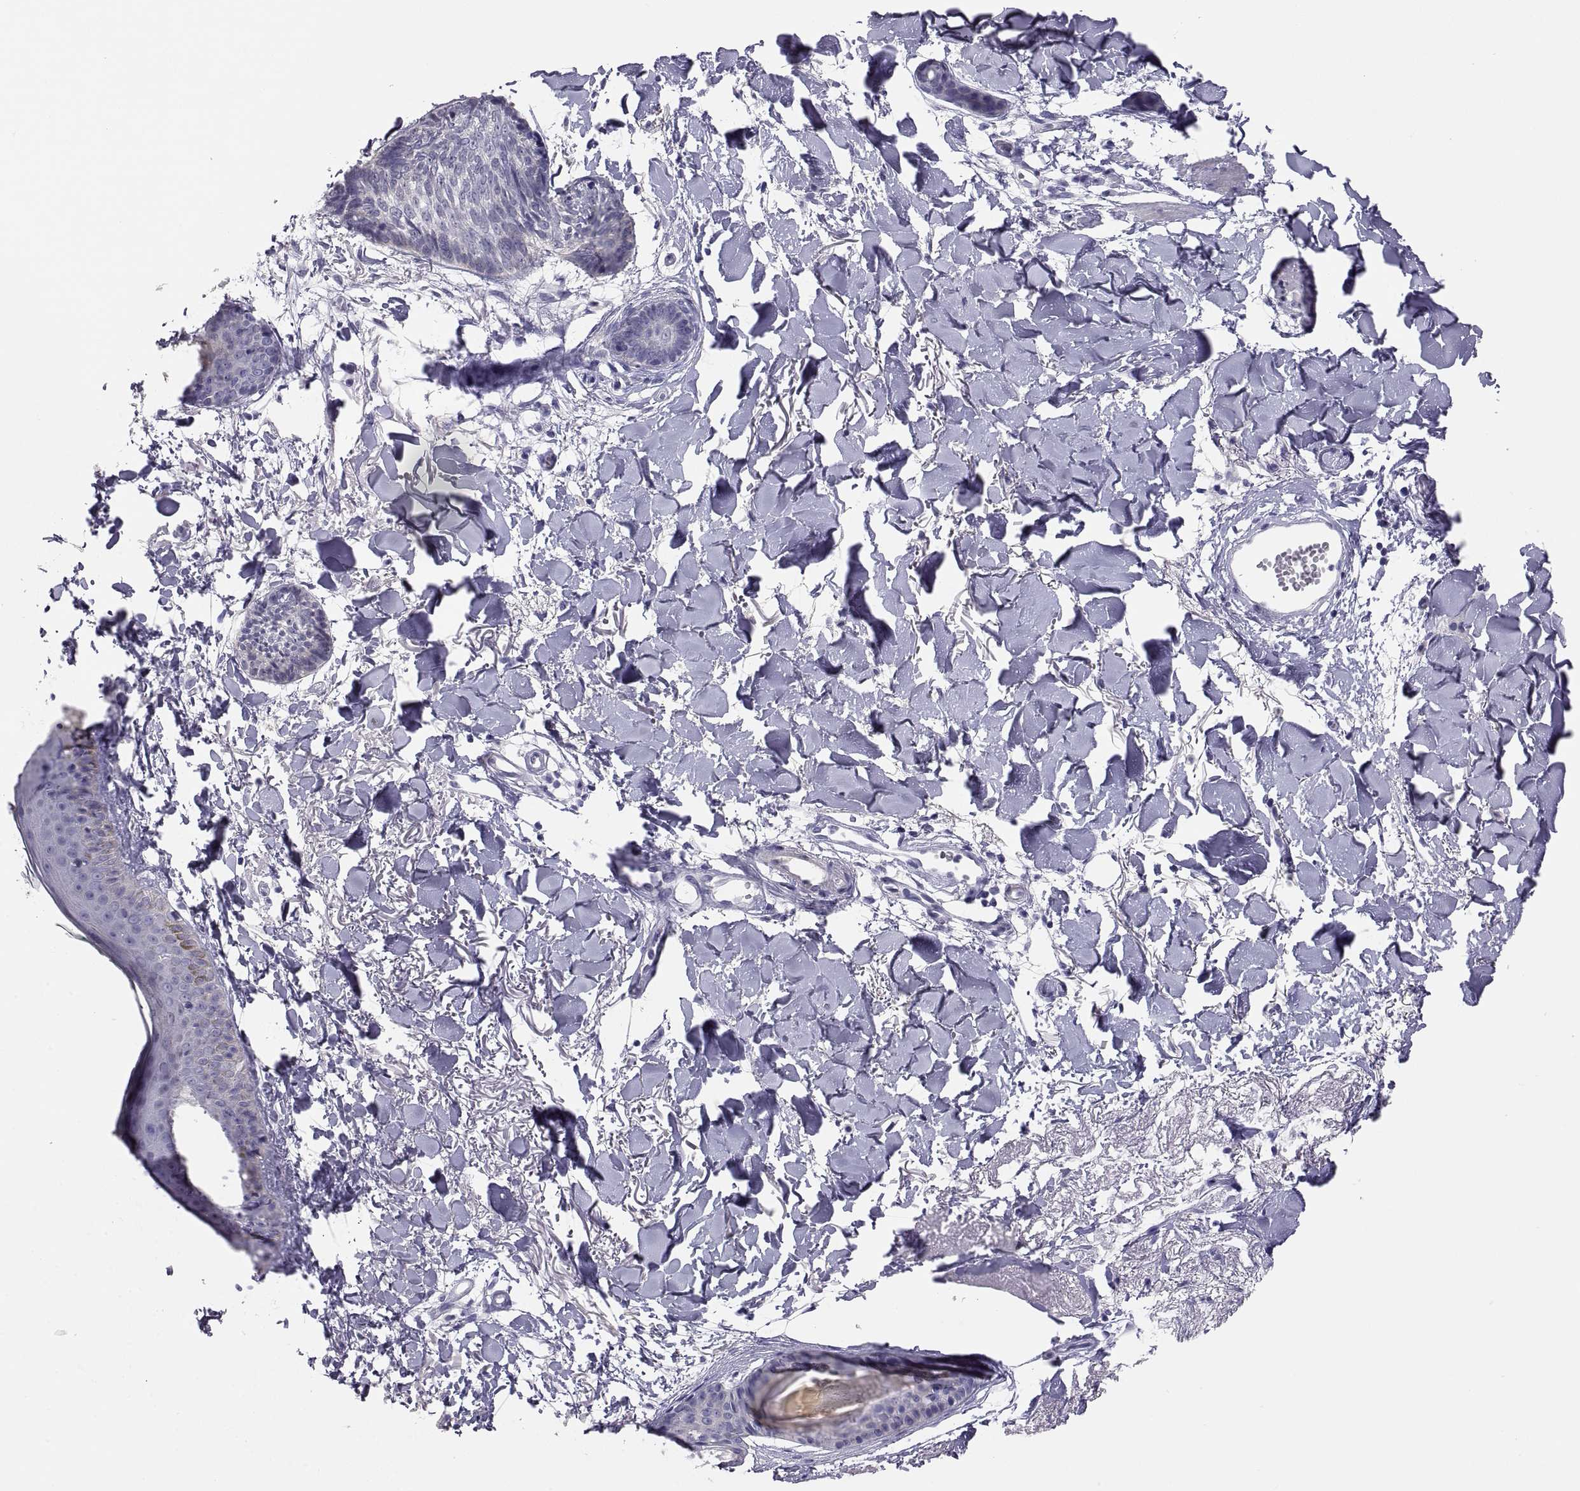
{"staining": {"intensity": "negative", "quantity": "none", "location": "none"}, "tissue": "skin cancer", "cell_type": "Tumor cells", "image_type": "cancer", "snomed": [{"axis": "morphology", "description": "Normal tissue, NOS"}, {"axis": "morphology", "description": "Basal cell carcinoma"}, {"axis": "topography", "description": "Skin"}], "caption": "A high-resolution histopathology image shows immunohistochemistry (IHC) staining of basal cell carcinoma (skin), which shows no significant expression in tumor cells. Nuclei are stained in blue.", "gene": "STRC", "patient": {"sex": "male", "age": 84}}